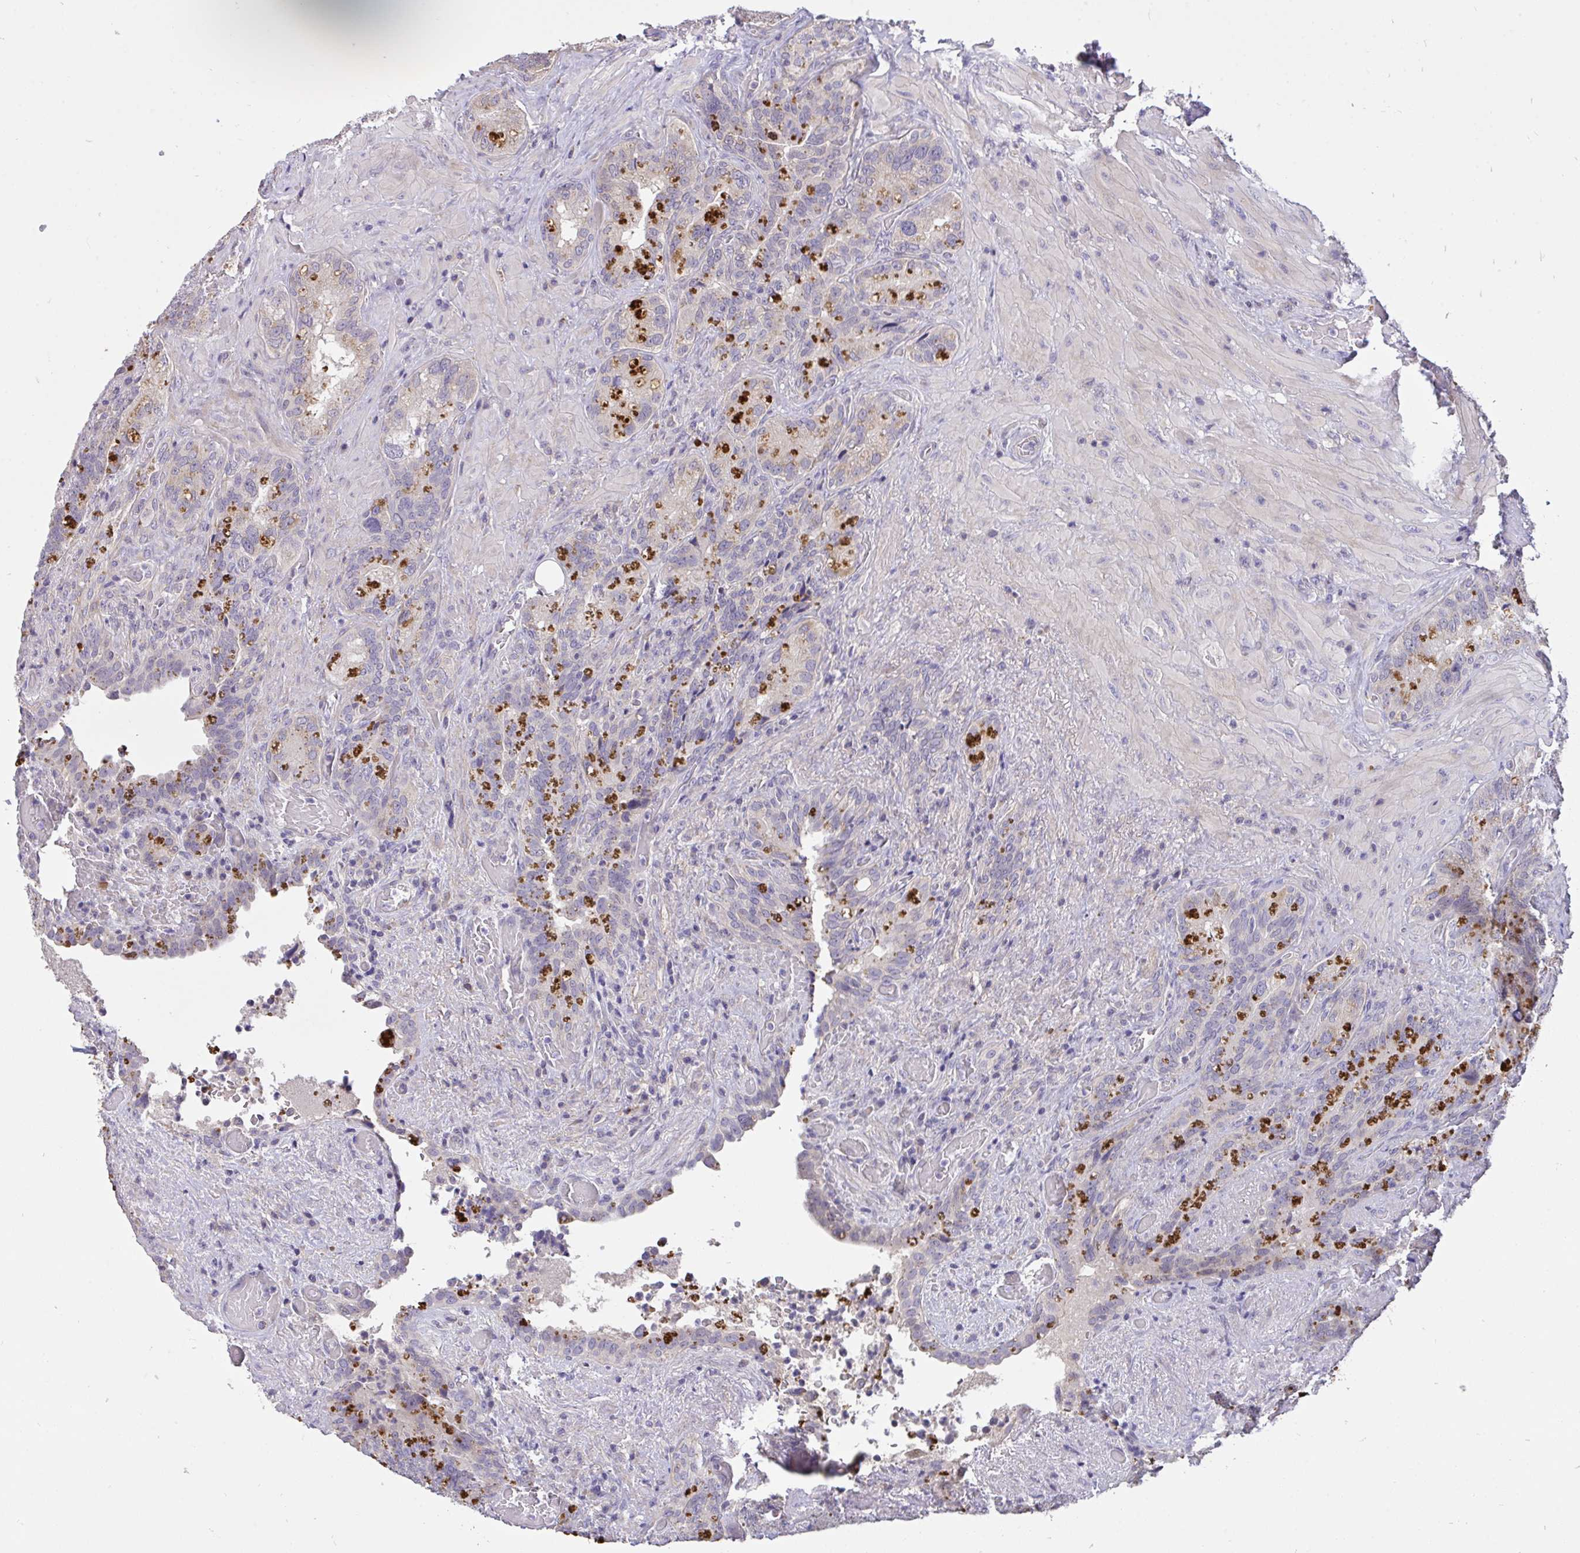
{"staining": {"intensity": "weak", "quantity": "<25%", "location": "cytoplasmic/membranous"}, "tissue": "seminal vesicle", "cell_type": "Glandular cells", "image_type": "normal", "snomed": [{"axis": "morphology", "description": "Normal tissue, NOS"}, {"axis": "topography", "description": "Seminal veicle"}], "caption": "Seminal vesicle stained for a protein using immunohistochemistry (IHC) reveals no positivity glandular cells.", "gene": "C19orf54", "patient": {"sex": "male", "age": 68}}